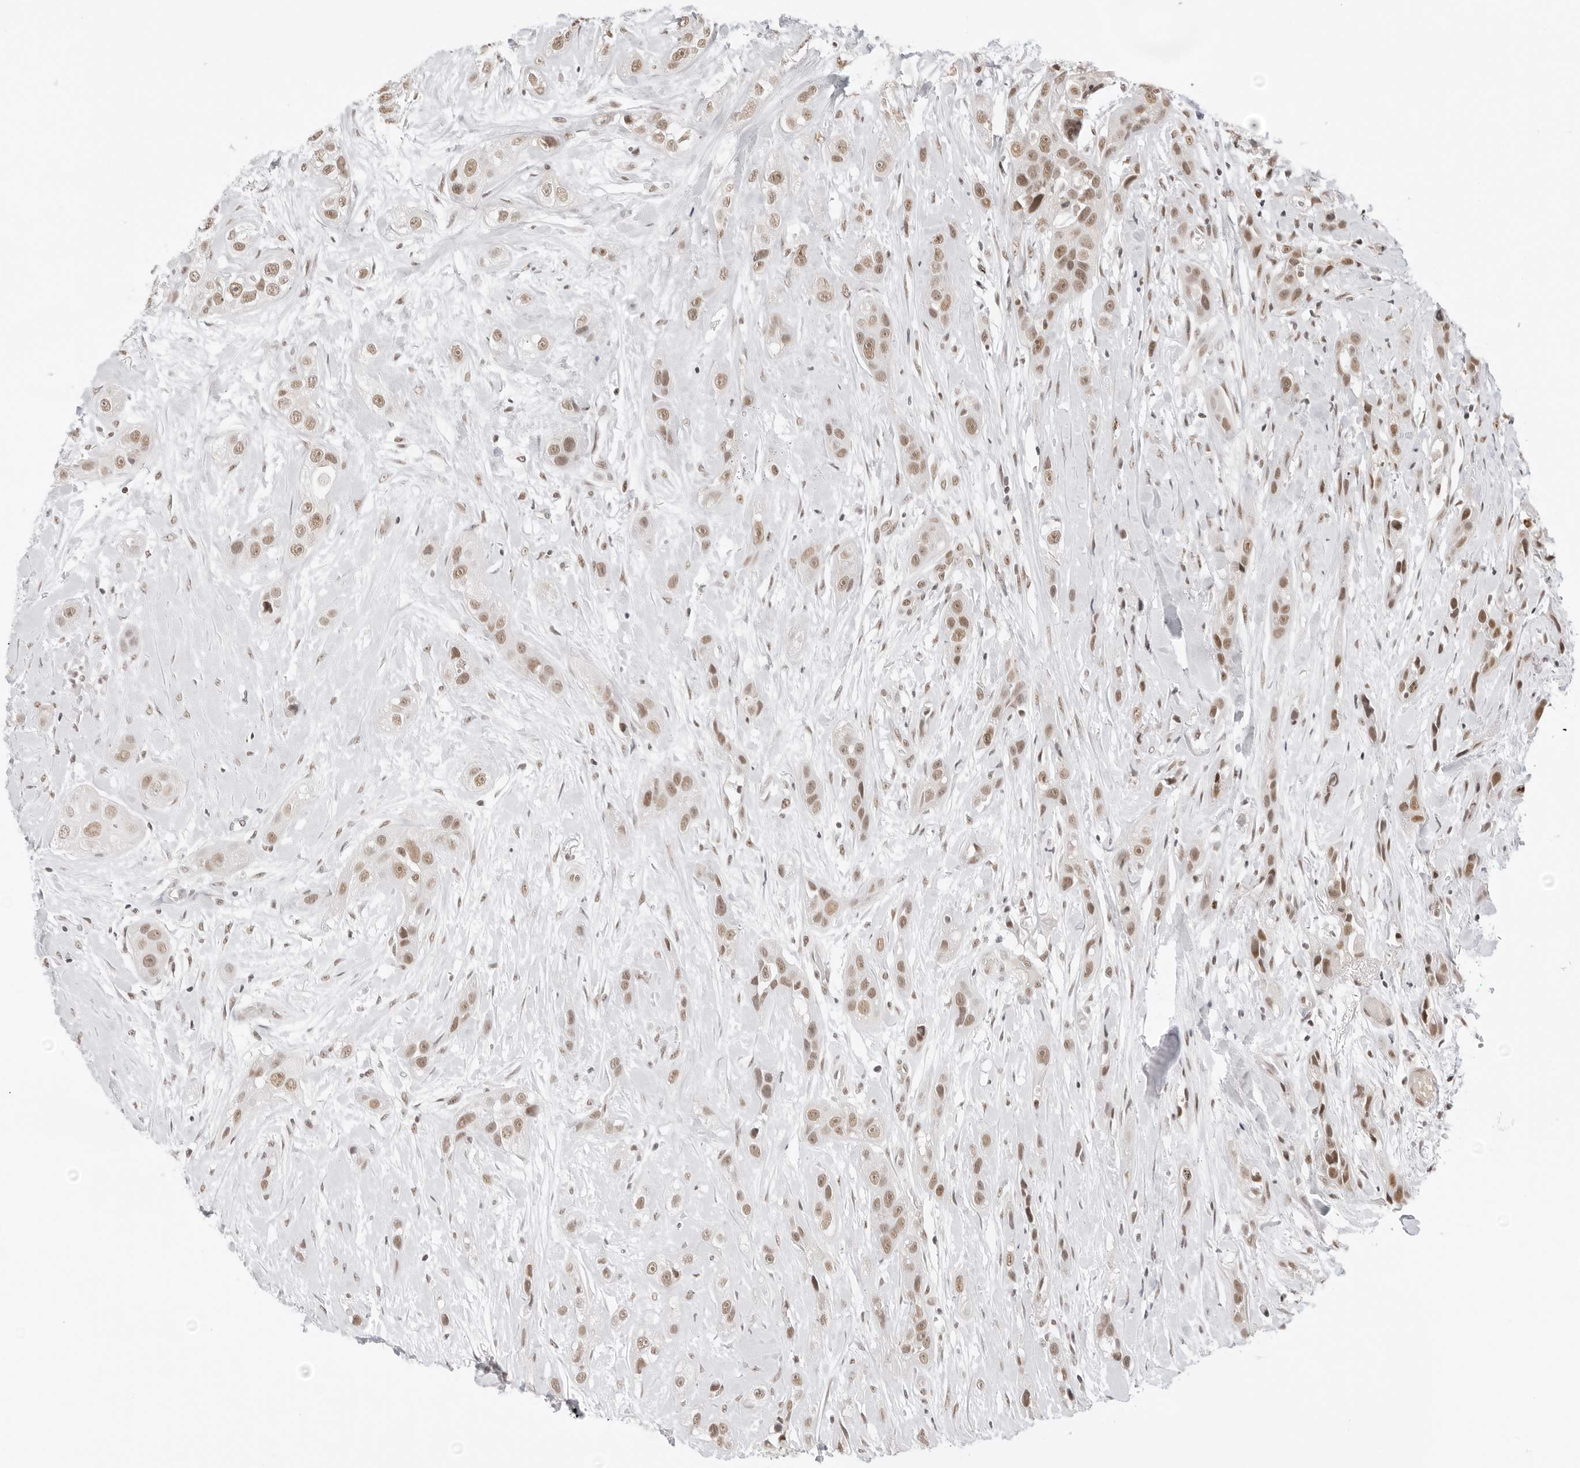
{"staining": {"intensity": "moderate", "quantity": ">75%", "location": "nuclear"}, "tissue": "head and neck cancer", "cell_type": "Tumor cells", "image_type": "cancer", "snomed": [{"axis": "morphology", "description": "Normal tissue, NOS"}, {"axis": "morphology", "description": "Squamous cell carcinoma, NOS"}, {"axis": "topography", "description": "Skeletal muscle"}, {"axis": "topography", "description": "Head-Neck"}], "caption": "High-magnification brightfield microscopy of head and neck squamous cell carcinoma stained with DAB (3,3'-diaminobenzidine) (brown) and counterstained with hematoxylin (blue). tumor cells exhibit moderate nuclear staining is present in about>75% of cells.", "gene": "TCIM", "patient": {"sex": "male", "age": 51}}